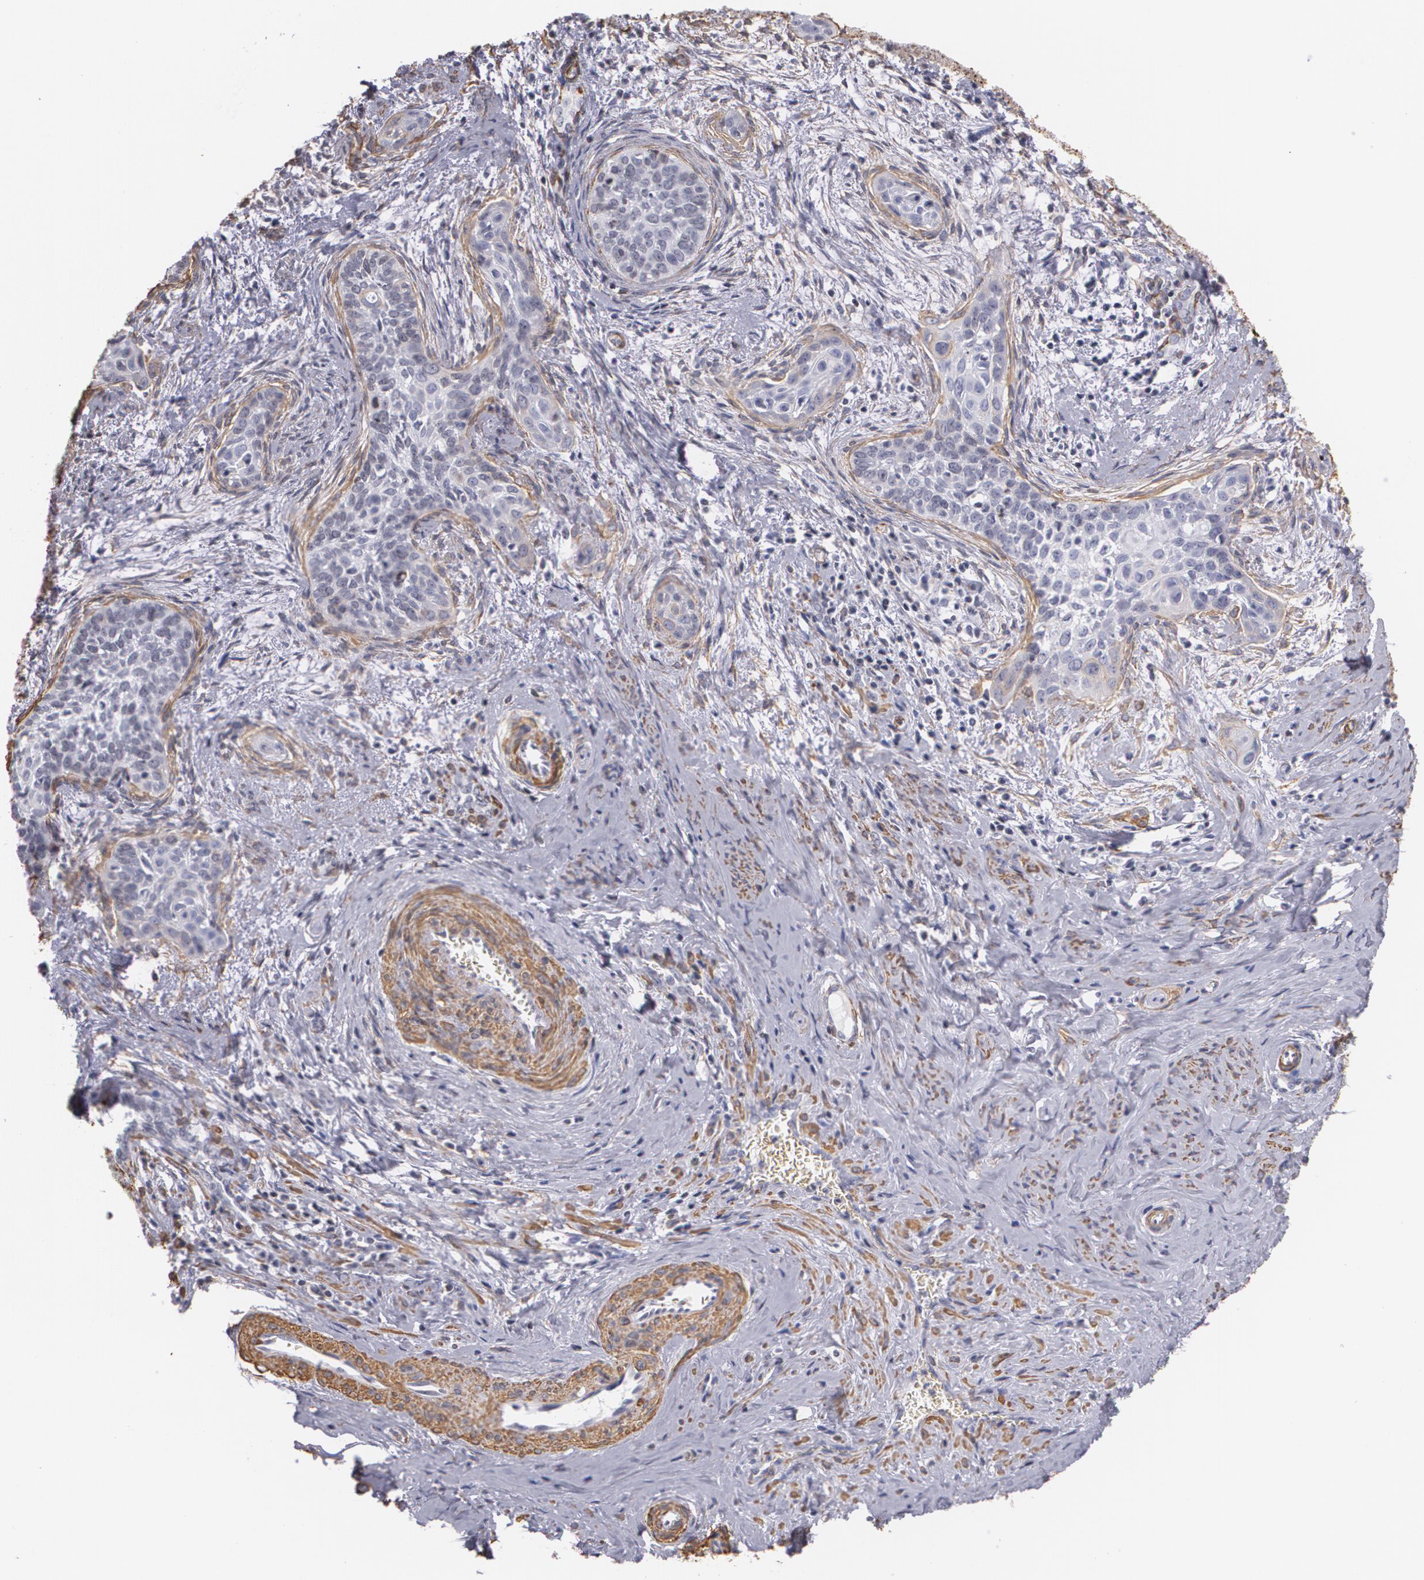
{"staining": {"intensity": "negative", "quantity": "none", "location": "none"}, "tissue": "cervical cancer", "cell_type": "Tumor cells", "image_type": "cancer", "snomed": [{"axis": "morphology", "description": "Squamous cell carcinoma, NOS"}, {"axis": "topography", "description": "Cervix"}], "caption": "DAB (3,3'-diaminobenzidine) immunohistochemical staining of cervical cancer (squamous cell carcinoma) reveals no significant expression in tumor cells.", "gene": "VAMP1", "patient": {"sex": "female", "age": 33}}